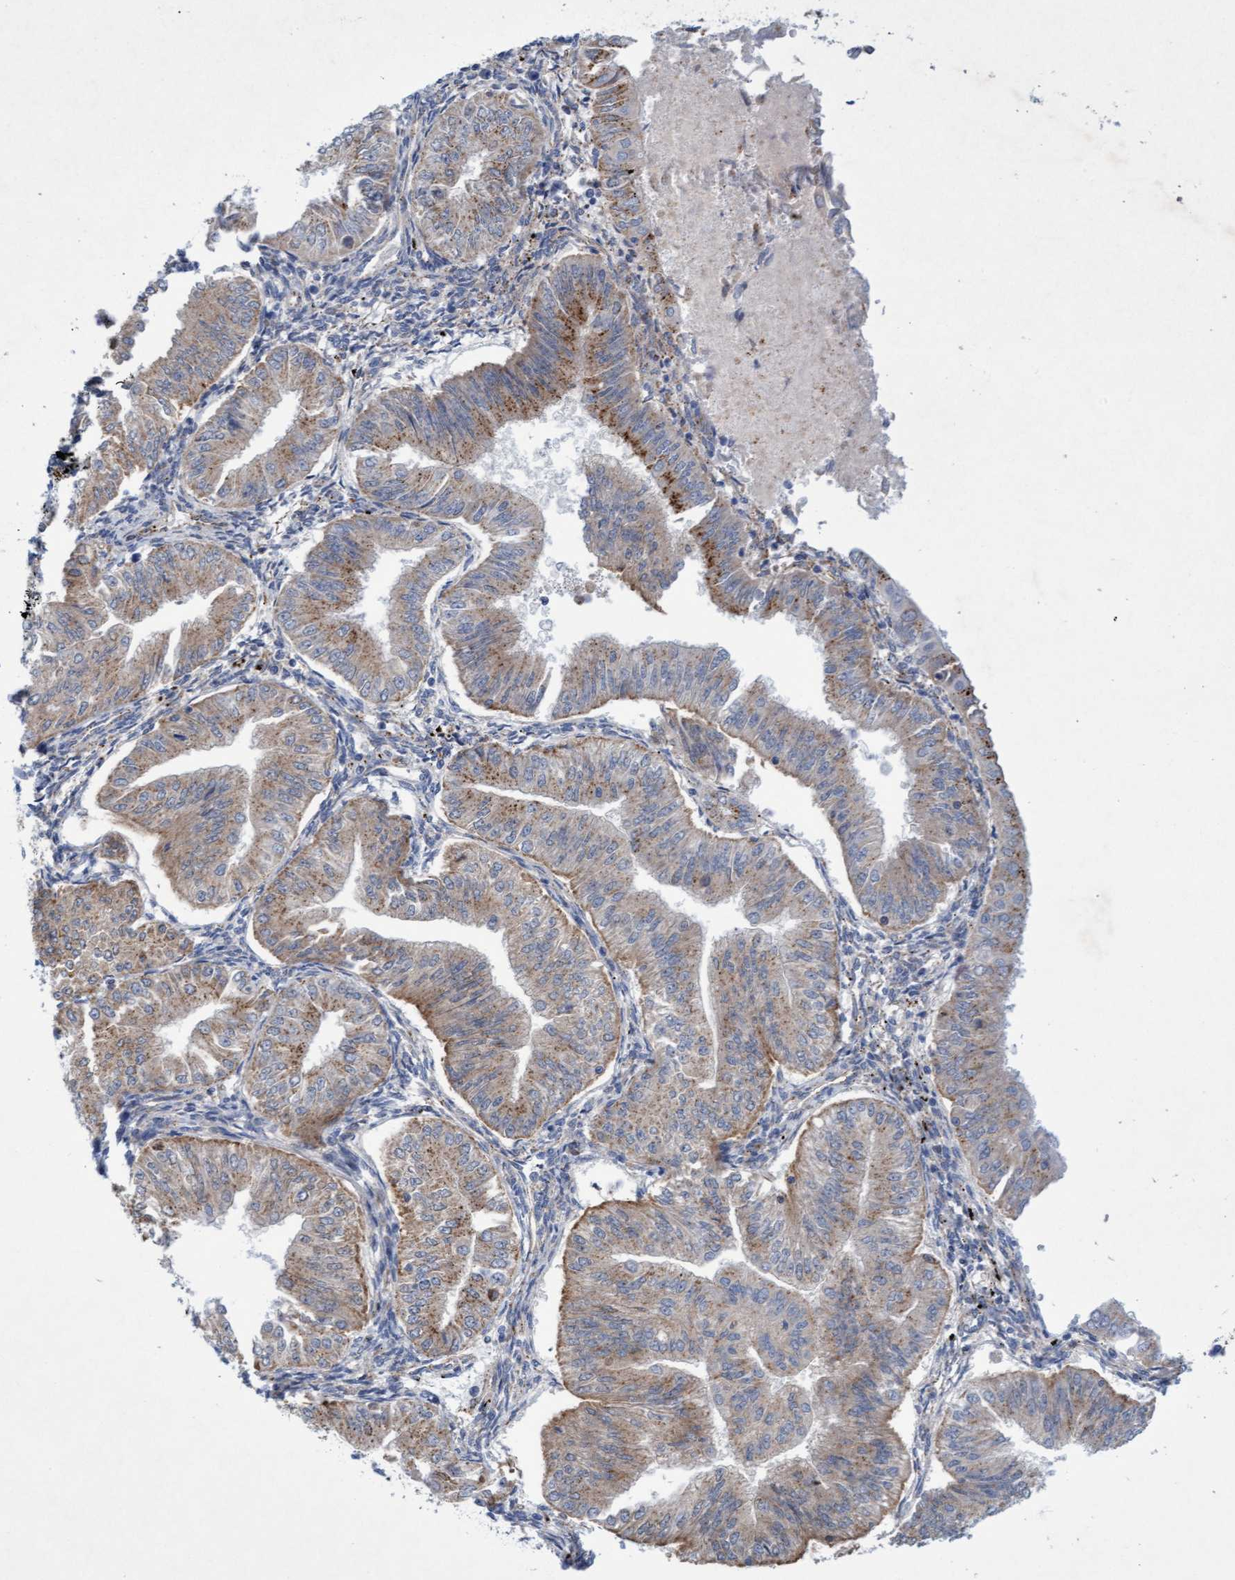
{"staining": {"intensity": "moderate", "quantity": "25%-75%", "location": "cytoplasmic/membranous"}, "tissue": "endometrial cancer", "cell_type": "Tumor cells", "image_type": "cancer", "snomed": [{"axis": "morphology", "description": "Normal tissue, NOS"}, {"axis": "morphology", "description": "Adenocarcinoma, NOS"}, {"axis": "topography", "description": "Endometrium"}], "caption": "Adenocarcinoma (endometrial) tissue exhibits moderate cytoplasmic/membranous expression in approximately 25%-75% of tumor cells", "gene": "SGSH", "patient": {"sex": "female", "age": 53}}